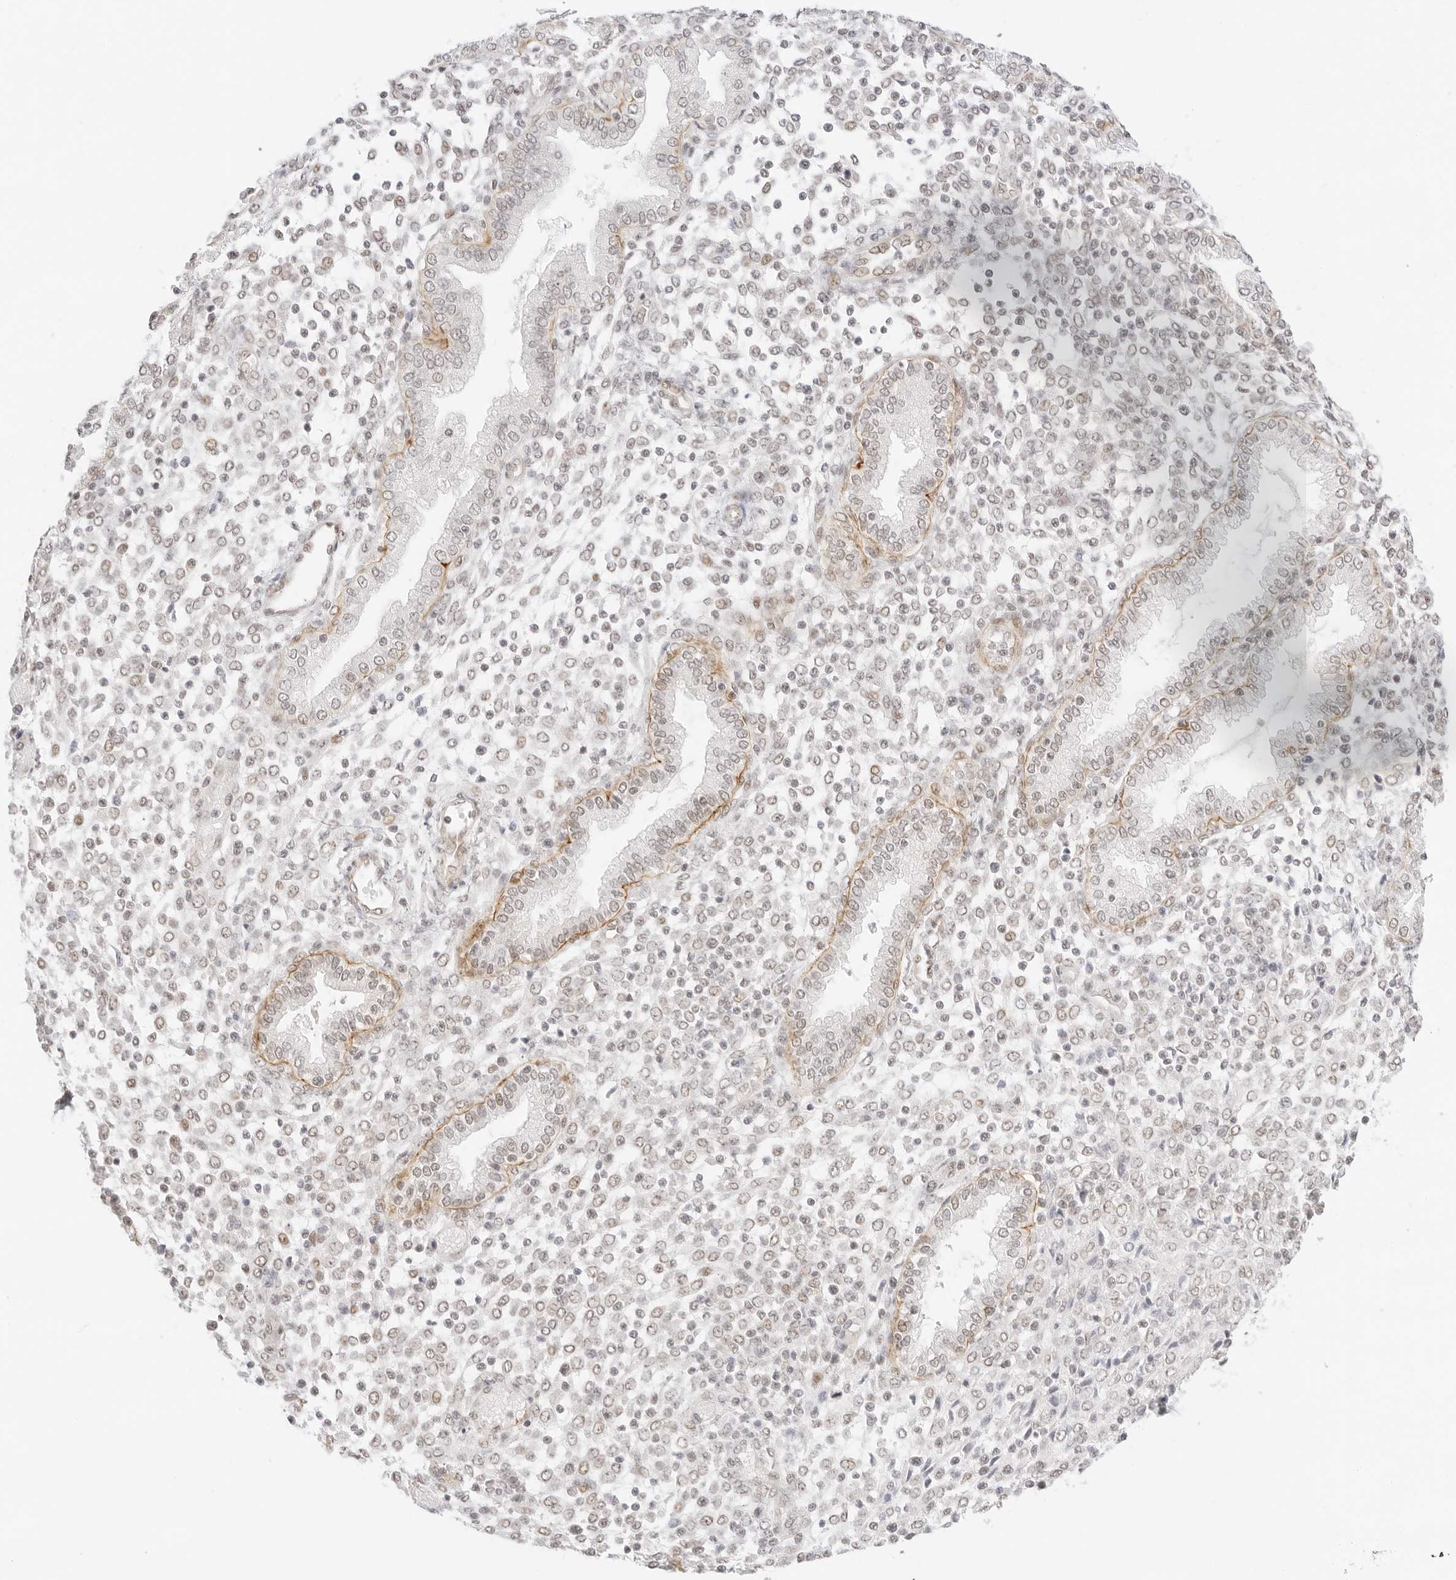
{"staining": {"intensity": "weak", "quantity": "<25%", "location": "cytoplasmic/membranous,nuclear"}, "tissue": "endometrium", "cell_type": "Cells in endometrial stroma", "image_type": "normal", "snomed": [{"axis": "morphology", "description": "Normal tissue, NOS"}, {"axis": "topography", "description": "Endometrium"}], "caption": "Cells in endometrial stroma show no significant protein expression in unremarkable endometrium.", "gene": "ITGA6", "patient": {"sex": "female", "age": 53}}